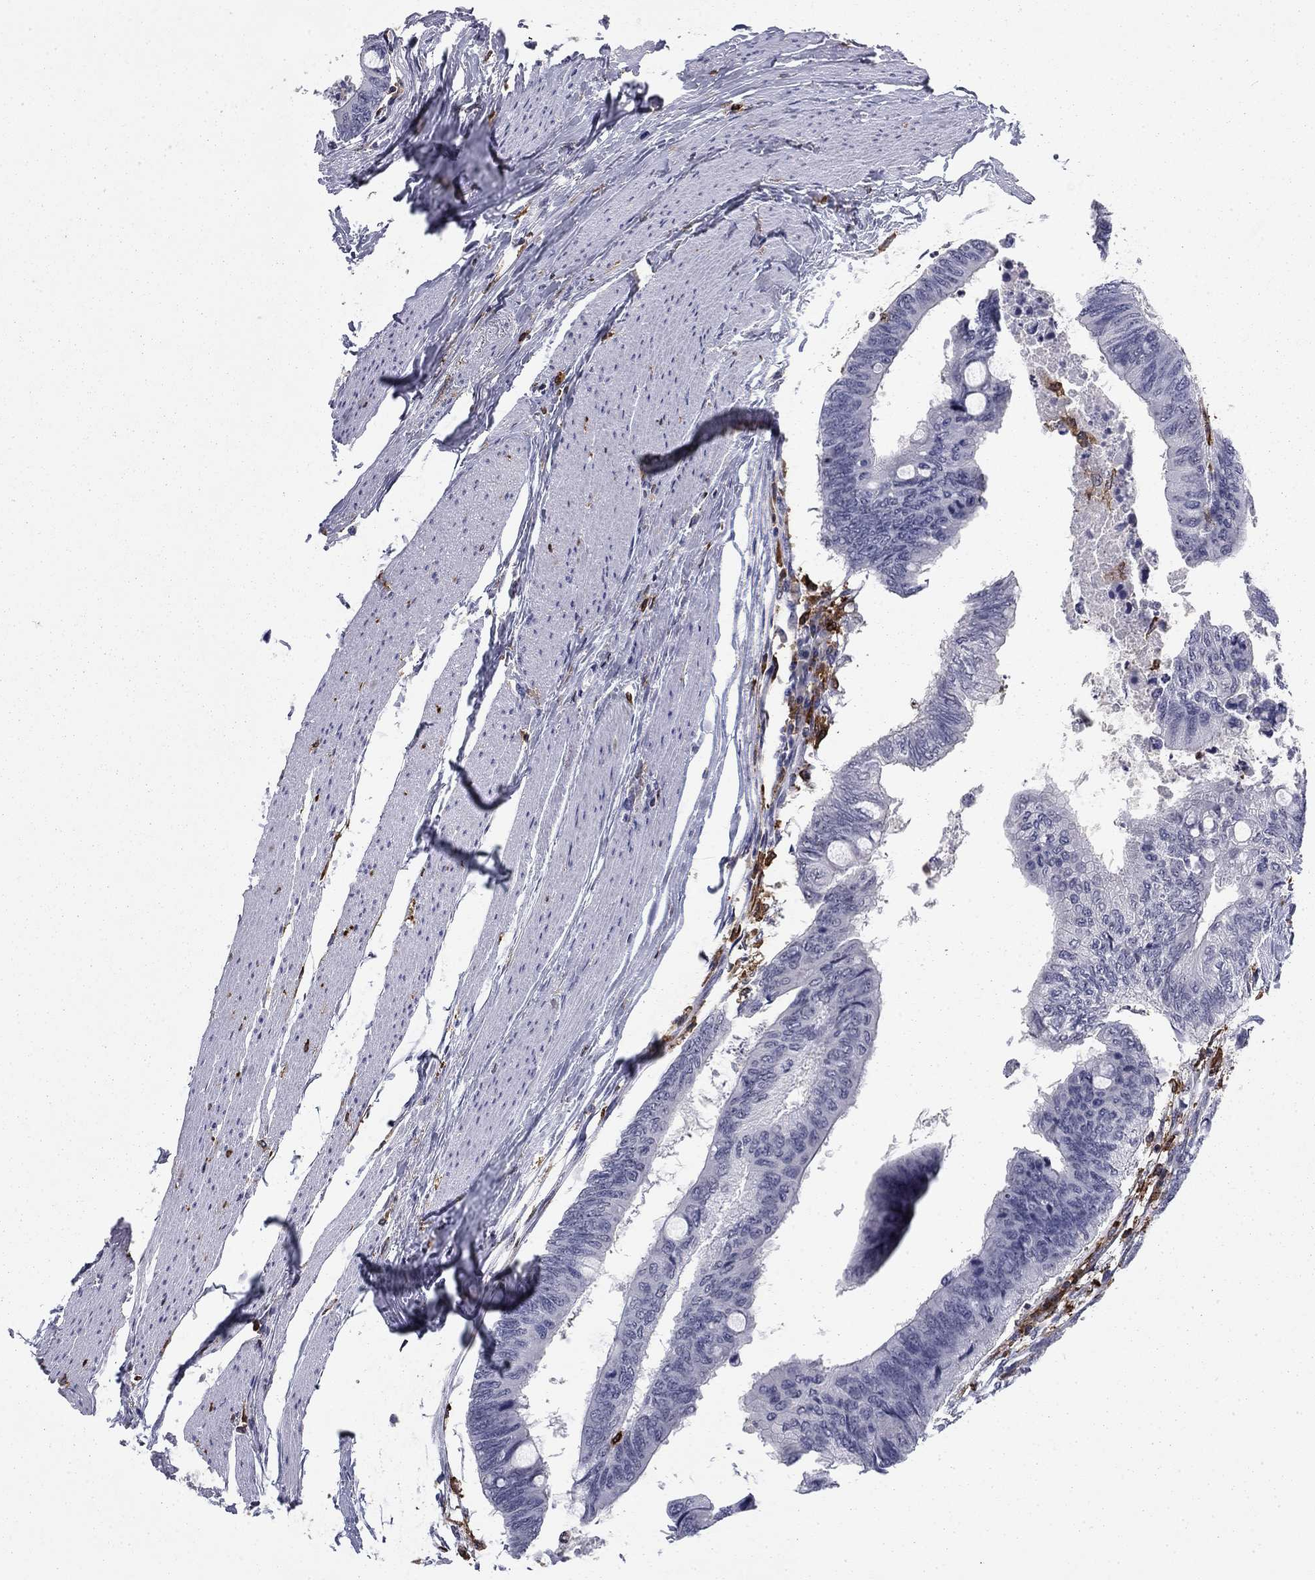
{"staining": {"intensity": "negative", "quantity": "none", "location": "none"}, "tissue": "colorectal cancer", "cell_type": "Tumor cells", "image_type": "cancer", "snomed": [{"axis": "morphology", "description": "Normal tissue, NOS"}, {"axis": "morphology", "description": "Adenocarcinoma, NOS"}, {"axis": "topography", "description": "Rectum"}, {"axis": "topography", "description": "Peripheral nerve tissue"}], "caption": "Tumor cells are negative for protein expression in human adenocarcinoma (colorectal). The staining is performed using DAB brown chromogen with nuclei counter-stained in using hematoxylin.", "gene": "PLCB2", "patient": {"sex": "male", "age": 92}}